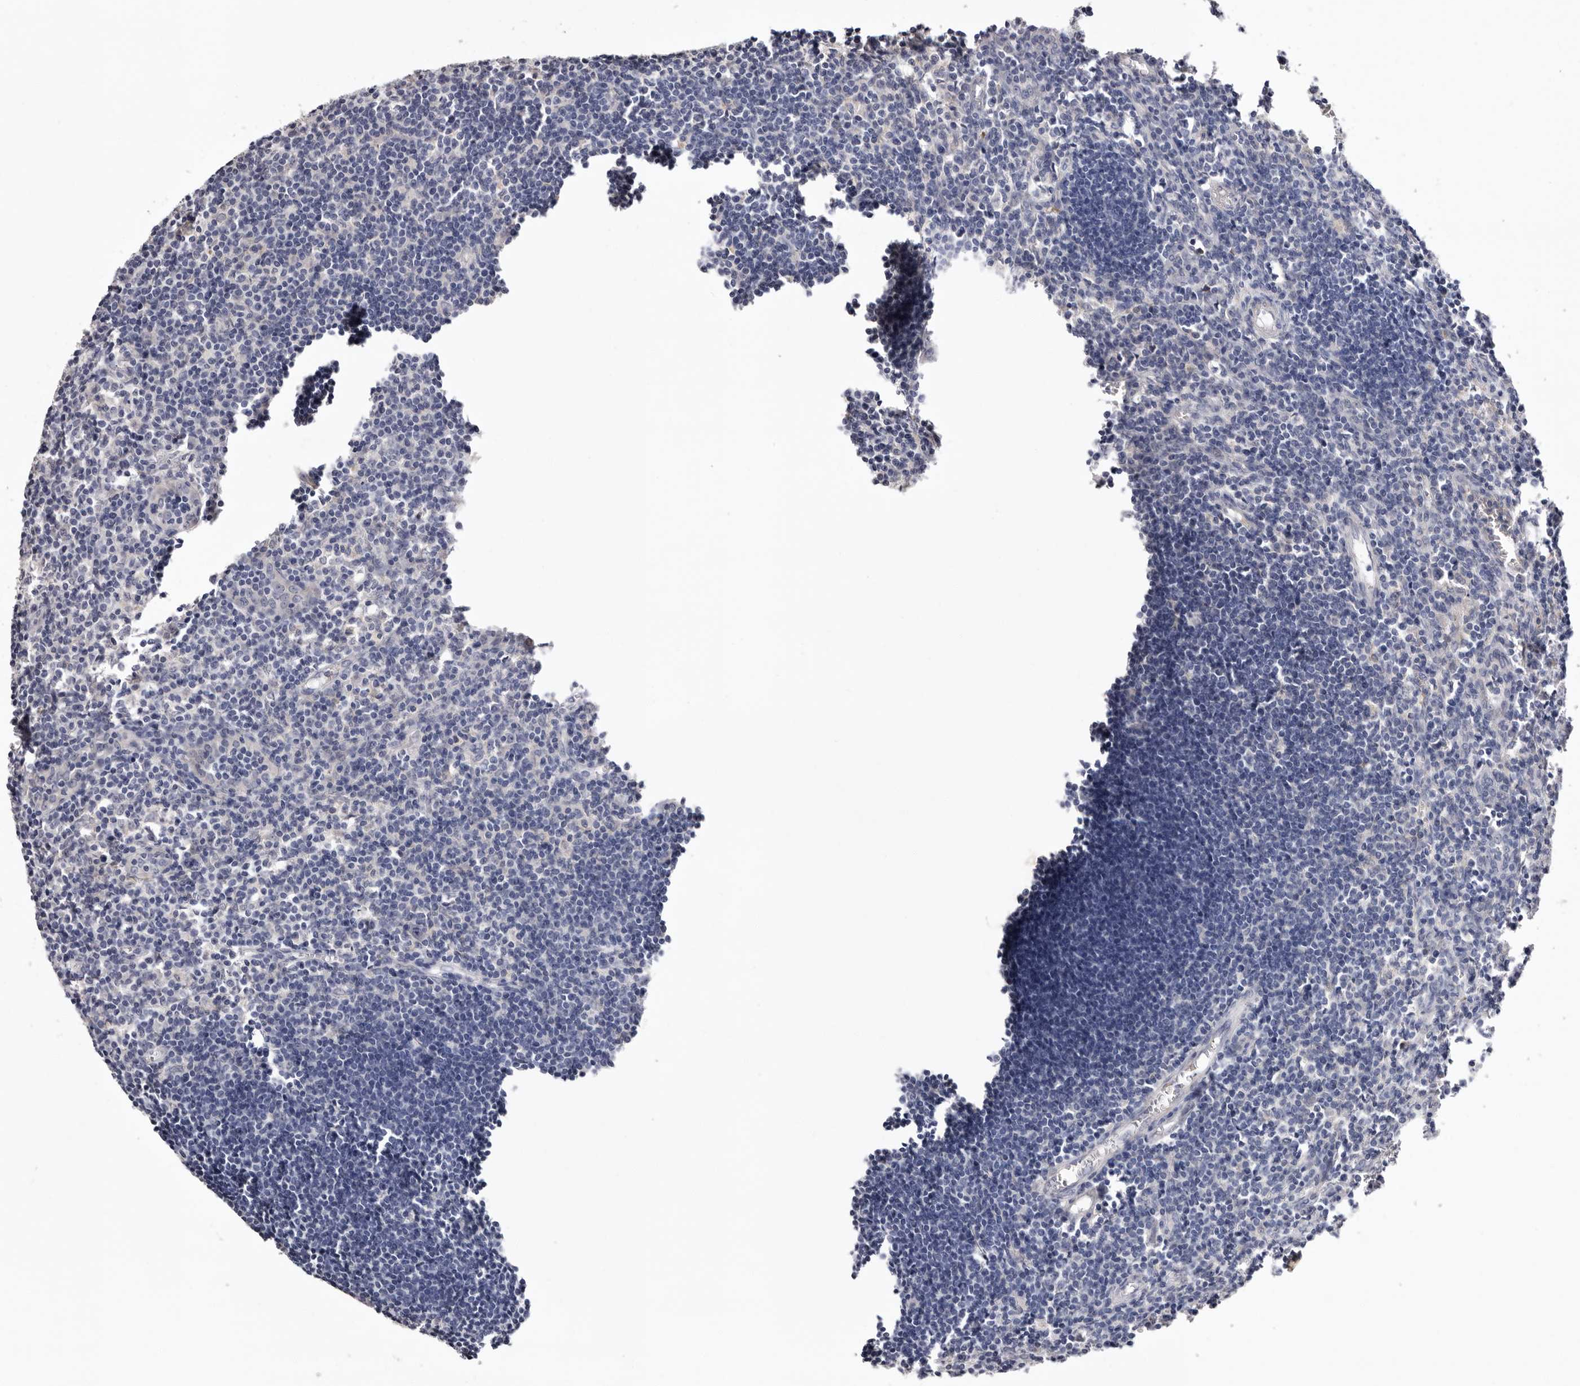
{"staining": {"intensity": "negative", "quantity": "none", "location": "none"}, "tissue": "lymph node", "cell_type": "Germinal center cells", "image_type": "normal", "snomed": [{"axis": "morphology", "description": "Normal tissue, NOS"}, {"axis": "morphology", "description": "Malignant melanoma, Metastatic site"}, {"axis": "topography", "description": "Lymph node"}], "caption": "Immunohistochemistry micrograph of normal lymph node stained for a protein (brown), which demonstrates no positivity in germinal center cells.", "gene": "LMLN", "patient": {"sex": "male", "age": 41}}